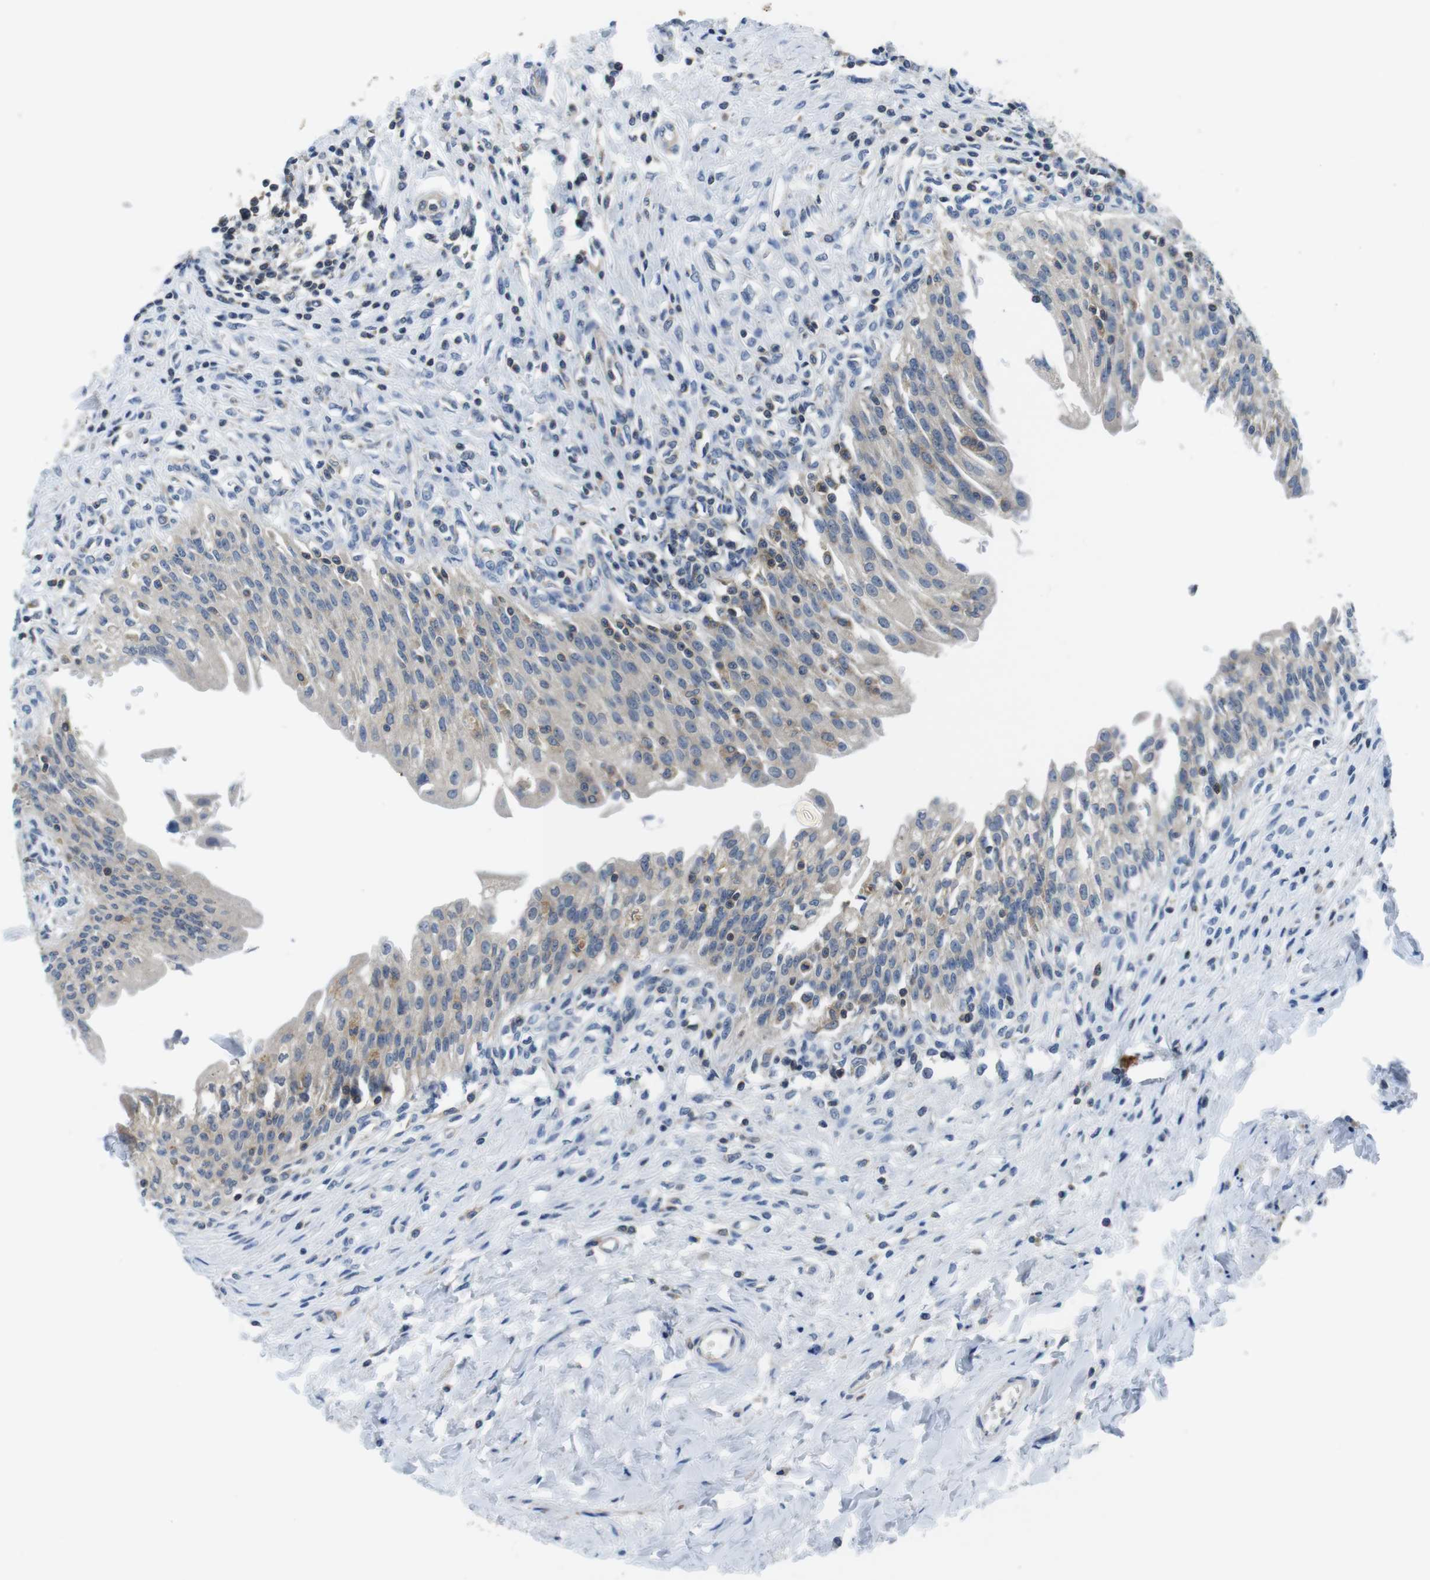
{"staining": {"intensity": "weak", "quantity": "<25%", "location": "cytoplasmic/membranous"}, "tissue": "urinary bladder", "cell_type": "Urothelial cells", "image_type": "normal", "snomed": [{"axis": "morphology", "description": "Normal tissue, NOS"}, {"axis": "morphology", "description": "Inflammation, NOS"}, {"axis": "topography", "description": "Urinary bladder"}], "caption": "Urothelial cells show no significant protein expression in benign urinary bladder. (Stains: DAB immunohistochemistry (IHC) with hematoxylin counter stain, Microscopy: brightfield microscopy at high magnification).", "gene": "PIK3CD", "patient": {"sex": "female", "age": 80}}